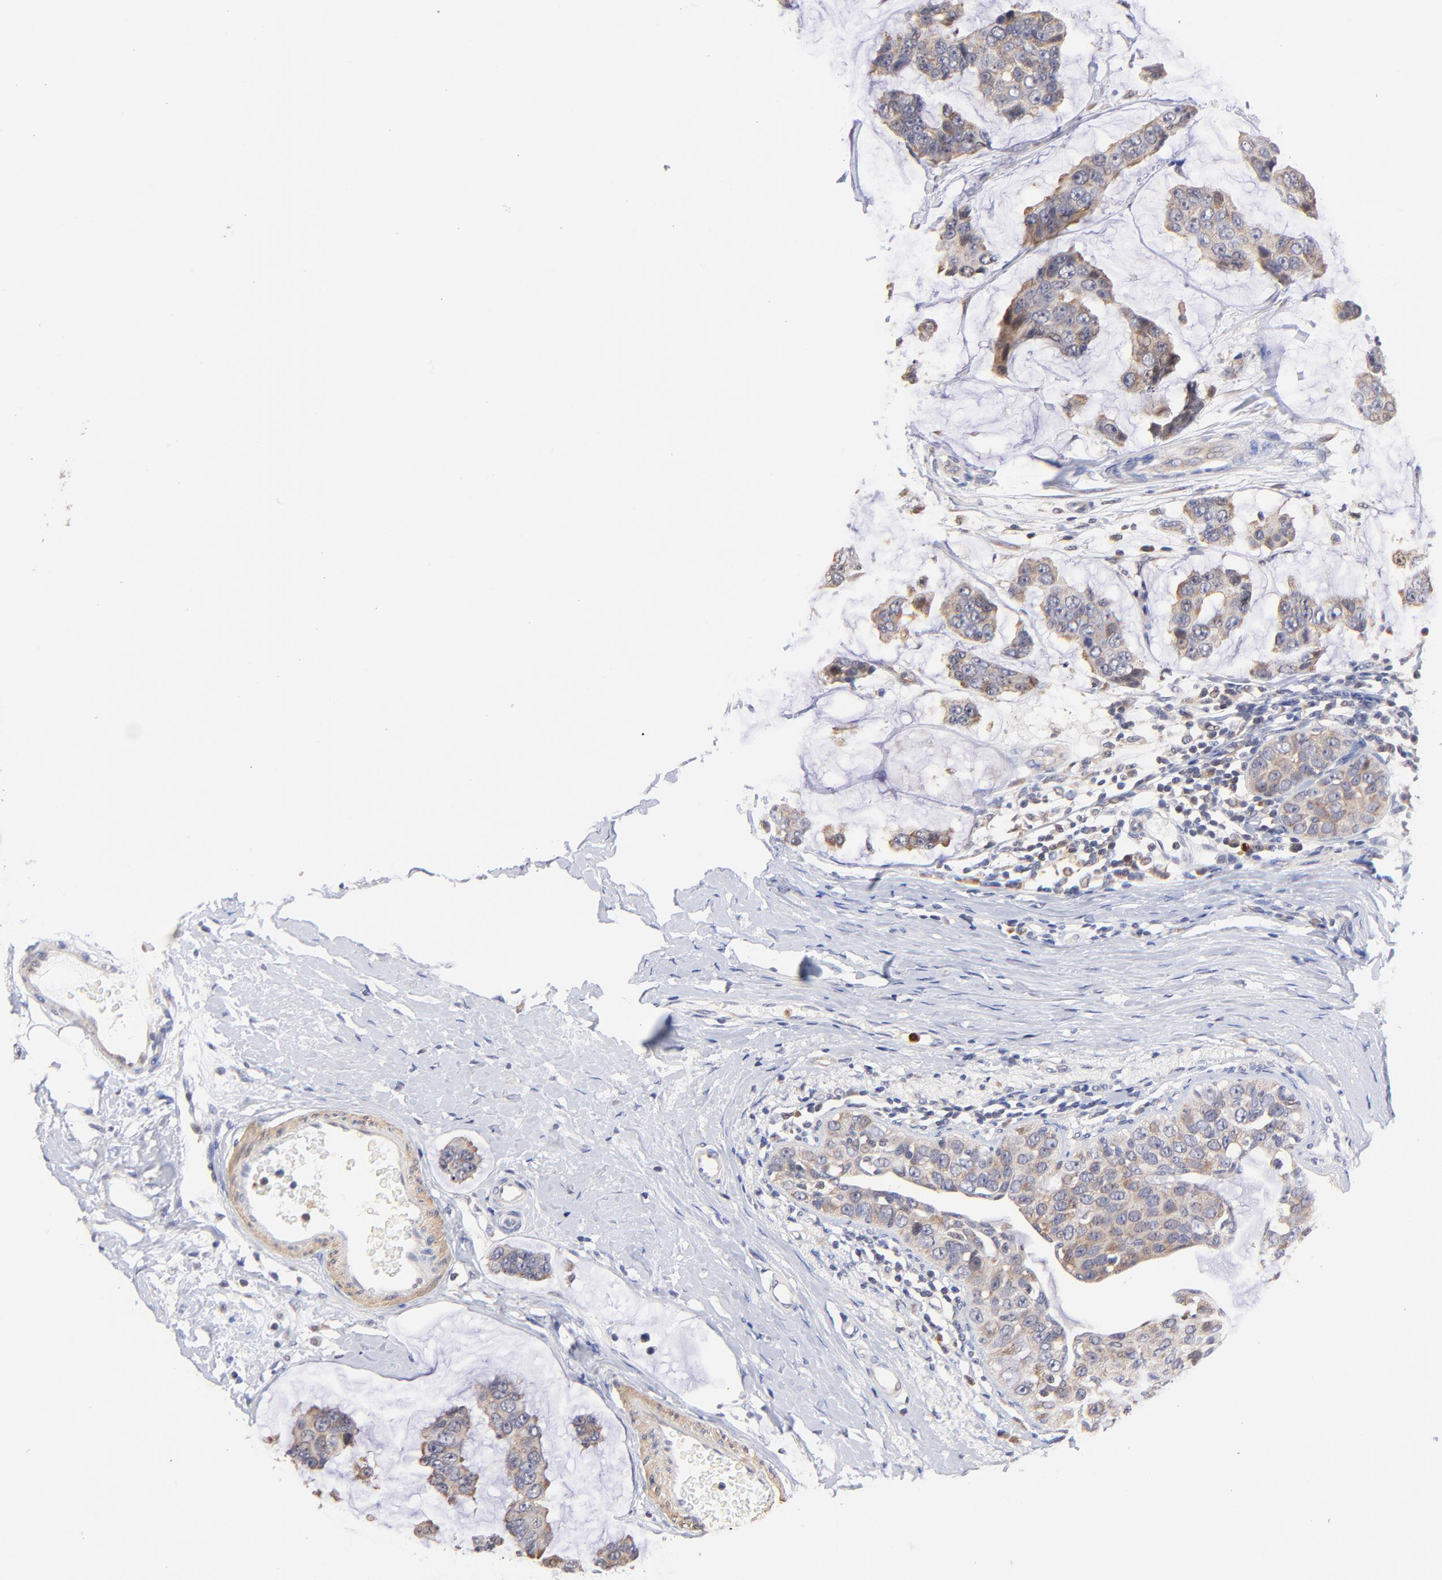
{"staining": {"intensity": "moderate", "quantity": "25%-75%", "location": "cytoplasmic/membranous"}, "tissue": "breast cancer", "cell_type": "Tumor cells", "image_type": "cancer", "snomed": [{"axis": "morphology", "description": "Normal tissue, NOS"}, {"axis": "morphology", "description": "Duct carcinoma"}, {"axis": "topography", "description": "Breast"}], "caption": "Immunohistochemistry of human infiltrating ductal carcinoma (breast) reveals medium levels of moderate cytoplasmic/membranous staining in approximately 25%-75% of tumor cells.", "gene": "BBOF1", "patient": {"sex": "female", "age": 50}}